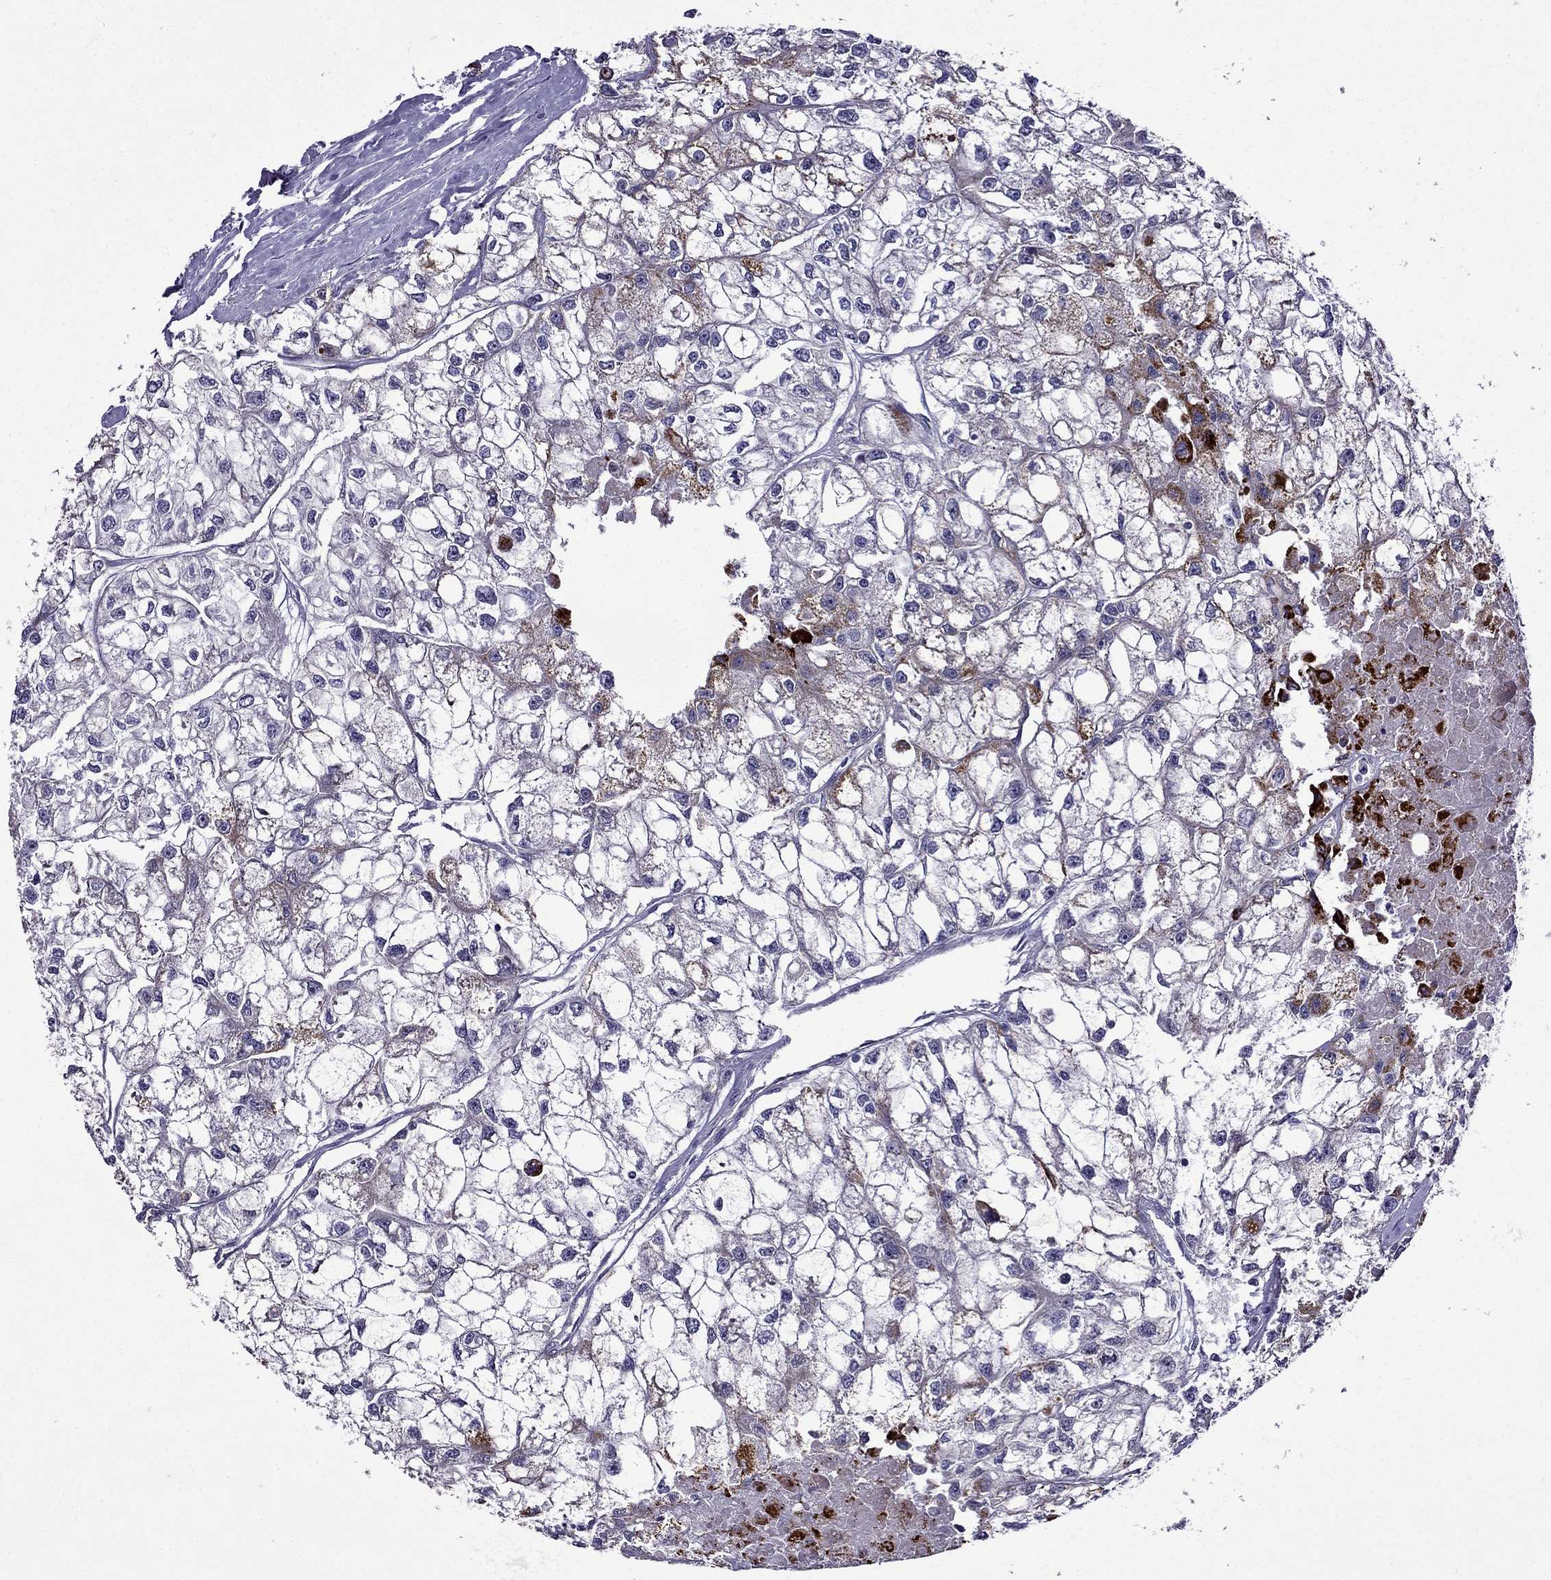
{"staining": {"intensity": "moderate", "quantity": "<25%", "location": "cytoplasmic/membranous"}, "tissue": "renal cancer", "cell_type": "Tumor cells", "image_type": "cancer", "snomed": [{"axis": "morphology", "description": "Adenocarcinoma, NOS"}, {"axis": "topography", "description": "Kidney"}], "caption": "Protein expression analysis of human renal adenocarcinoma reveals moderate cytoplasmic/membranous staining in about <25% of tumor cells. The protein of interest is shown in brown color, while the nuclei are stained blue.", "gene": "PI16", "patient": {"sex": "male", "age": 56}}